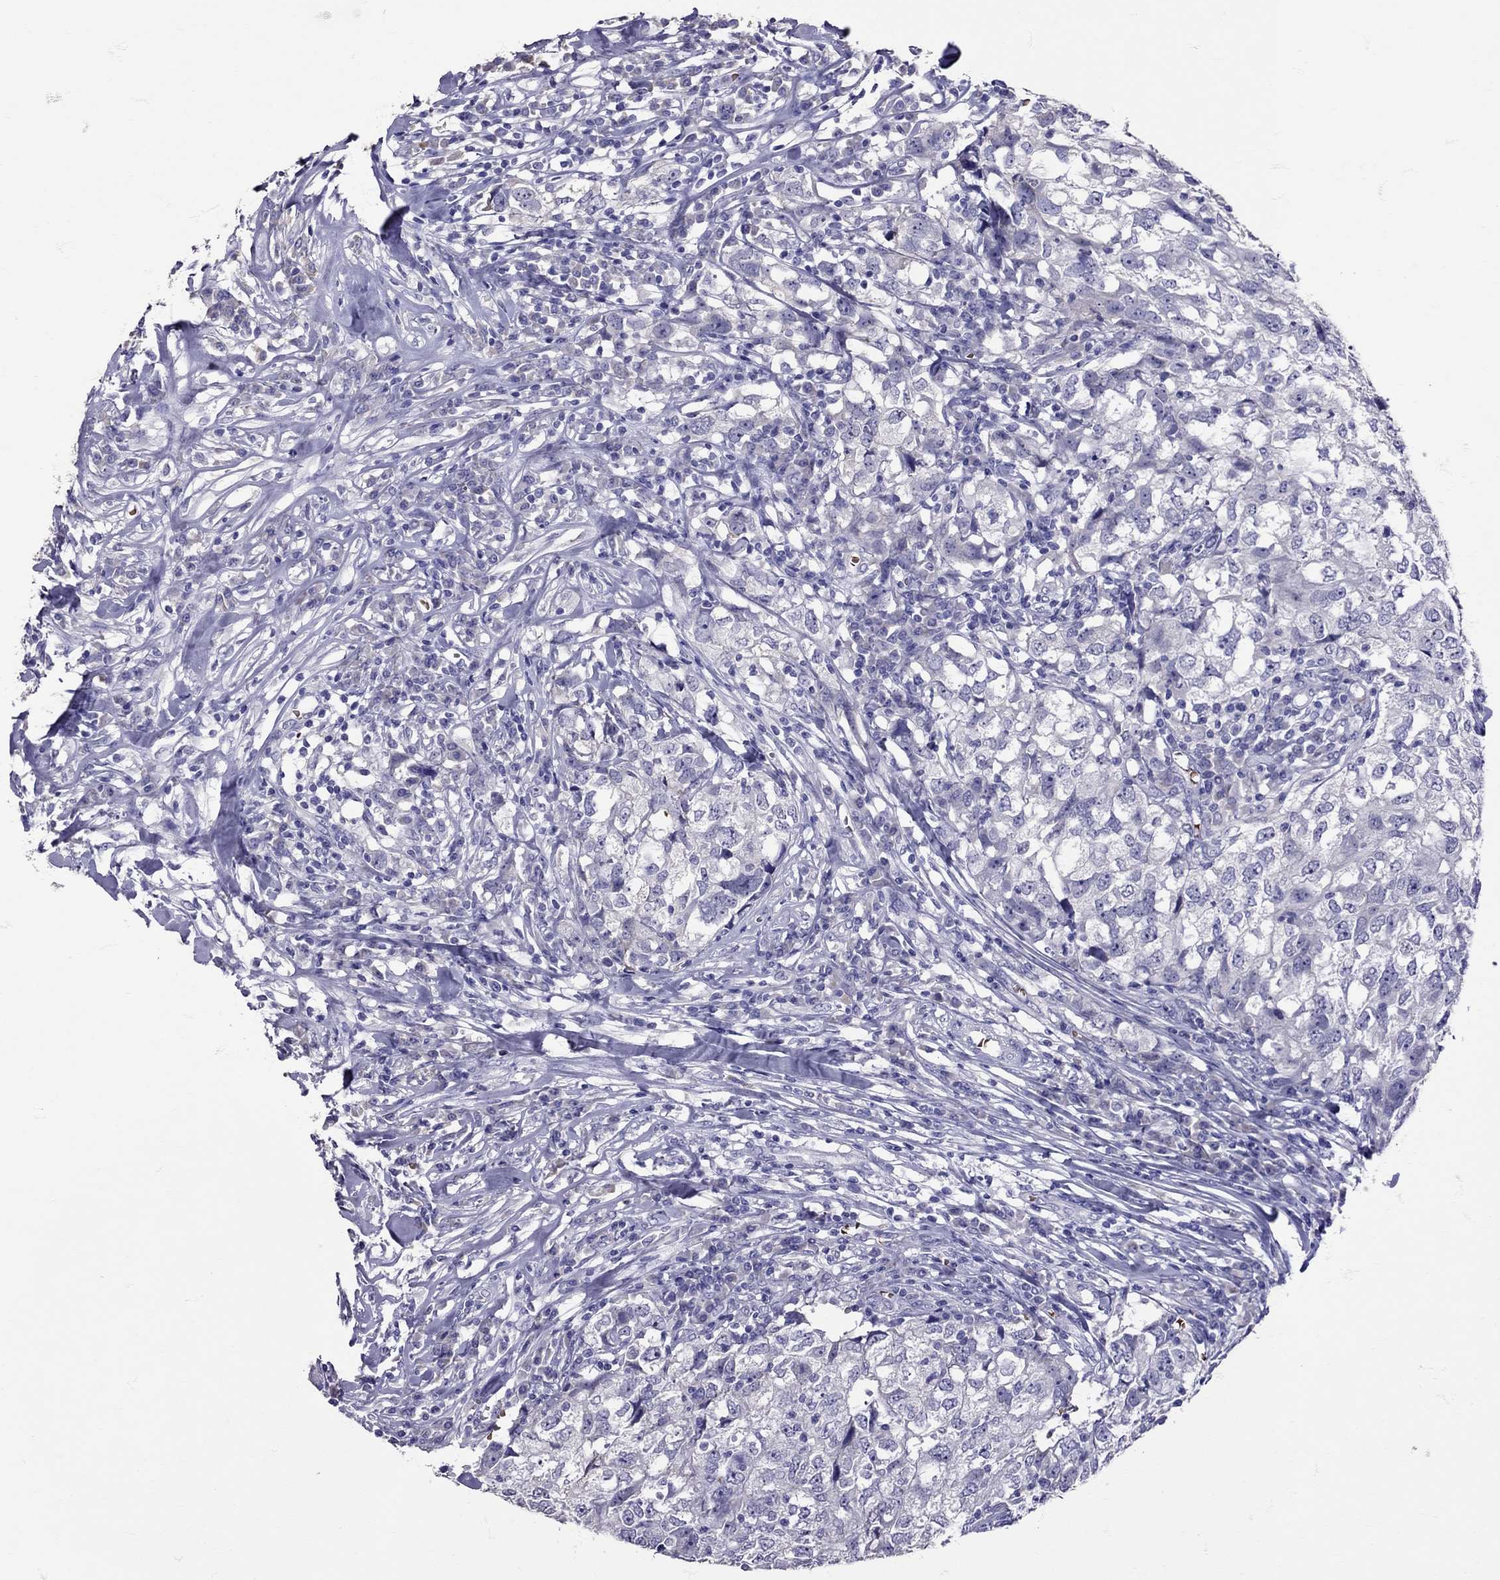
{"staining": {"intensity": "negative", "quantity": "none", "location": "none"}, "tissue": "breast cancer", "cell_type": "Tumor cells", "image_type": "cancer", "snomed": [{"axis": "morphology", "description": "Duct carcinoma"}, {"axis": "topography", "description": "Breast"}], "caption": "This is a photomicrograph of IHC staining of breast intraductal carcinoma, which shows no staining in tumor cells. (Brightfield microscopy of DAB immunohistochemistry at high magnification).", "gene": "TBR1", "patient": {"sex": "female", "age": 30}}